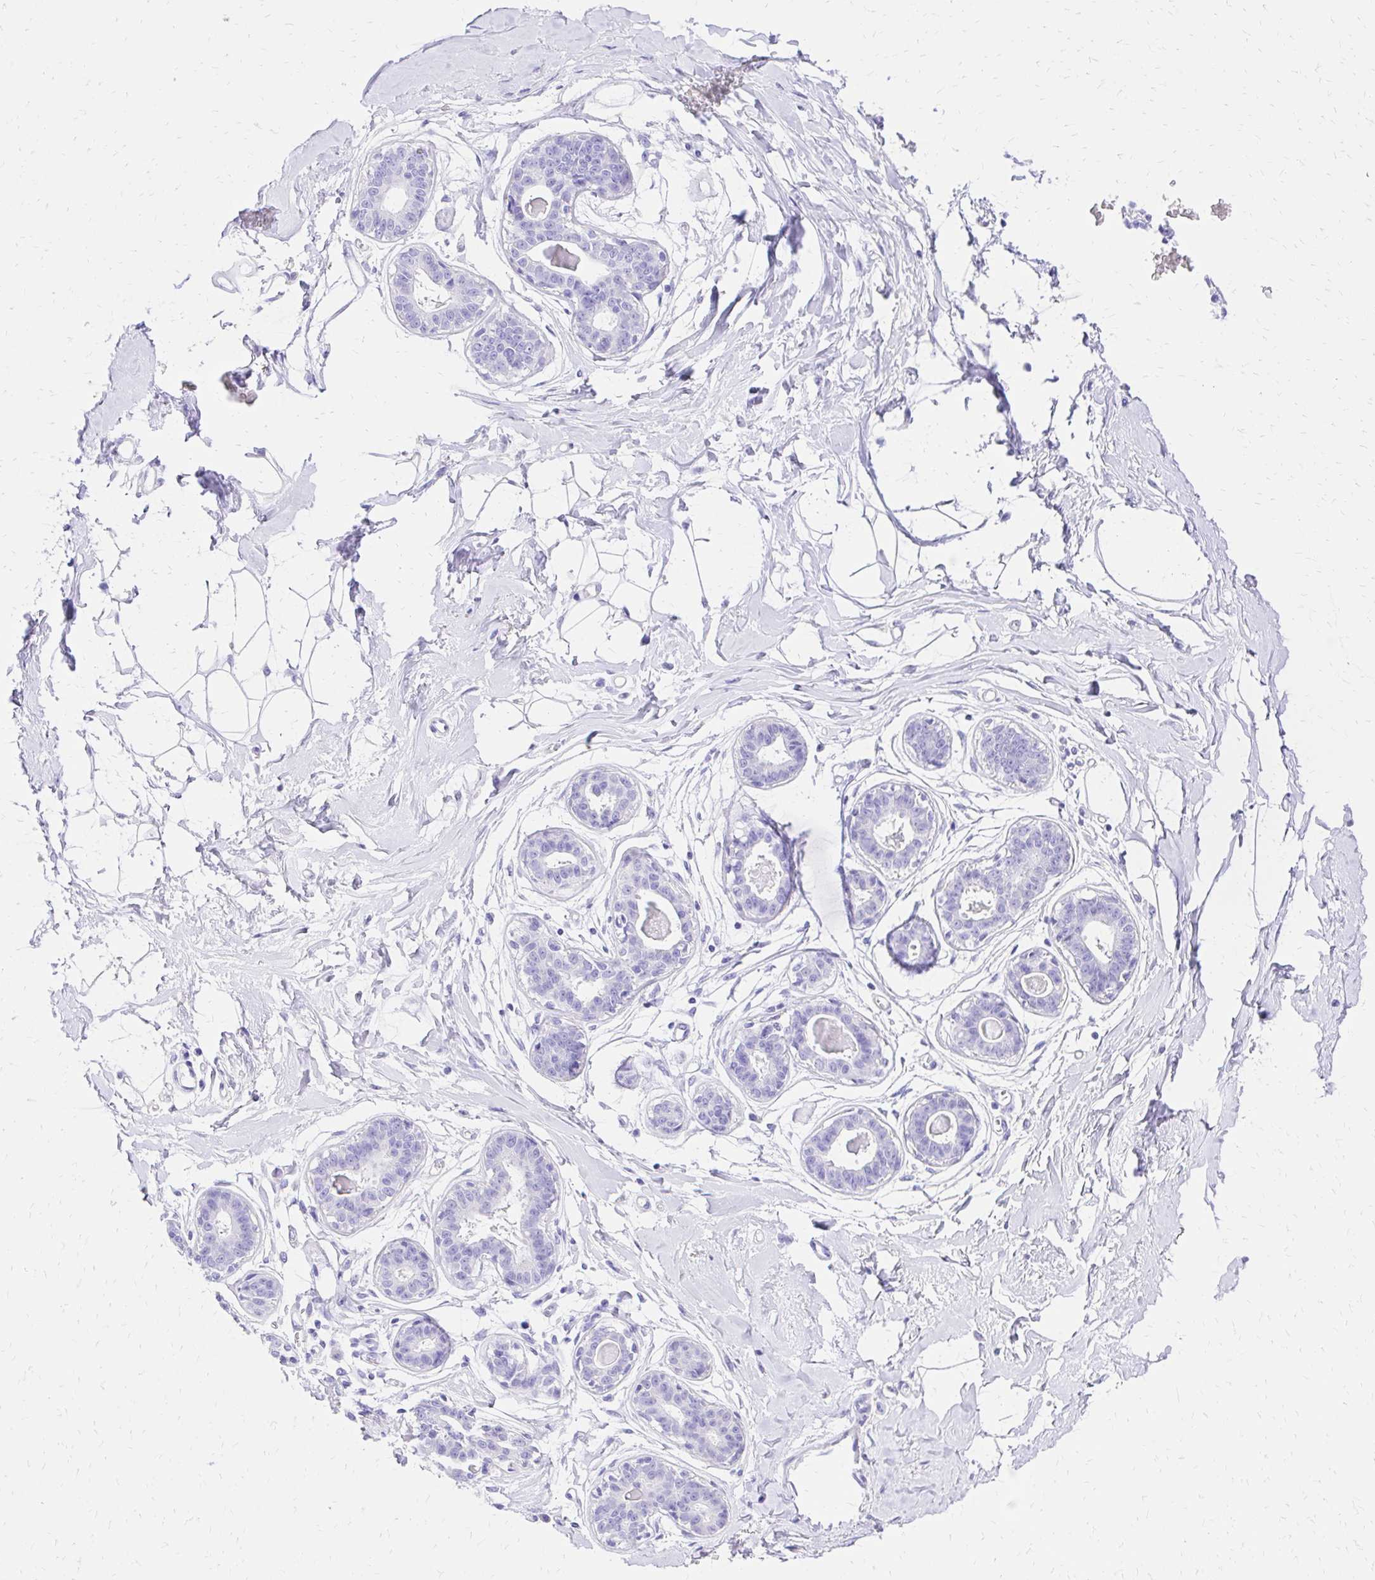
{"staining": {"intensity": "negative", "quantity": "none", "location": "none"}, "tissue": "breast", "cell_type": "Adipocytes", "image_type": "normal", "snomed": [{"axis": "morphology", "description": "Normal tissue, NOS"}, {"axis": "topography", "description": "Breast"}], "caption": "Human breast stained for a protein using immunohistochemistry (IHC) reveals no staining in adipocytes.", "gene": "S100G", "patient": {"sex": "female", "age": 45}}